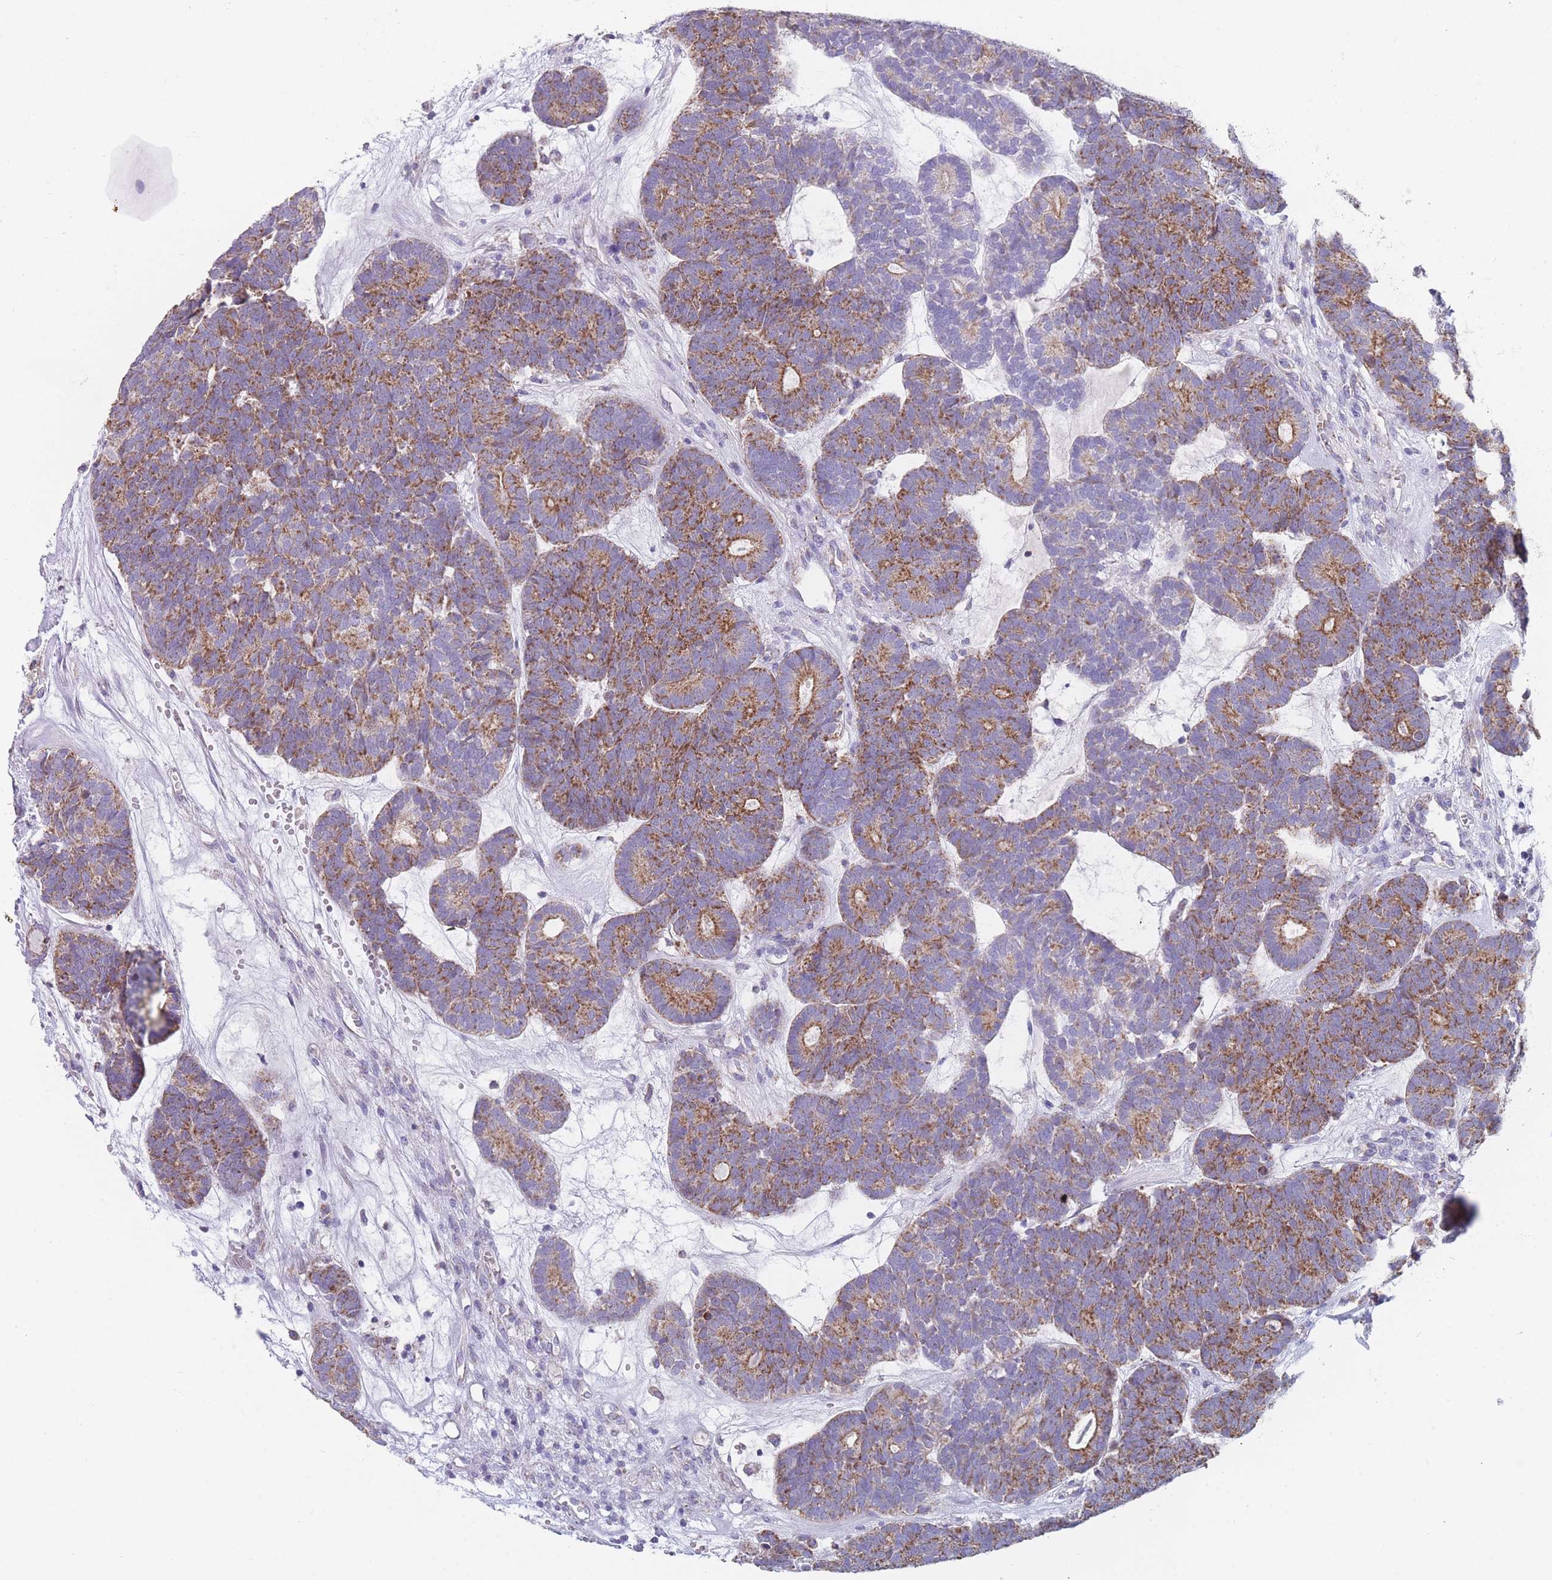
{"staining": {"intensity": "moderate", "quantity": ">75%", "location": "cytoplasmic/membranous"}, "tissue": "head and neck cancer", "cell_type": "Tumor cells", "image_type": "cancer", "snomed": [{"axis": "morphology", "description": "Adenocarcinoma, NOS"}, {"axis": "topography", "description": "Head-Neck"}], "caption": "Immunohistochemical staining of human head and neck adenocarcinoma shows medium levels of moderate cytoplasmic/membranous protein positivity in about >75% of tumor cells.", "gene": "MRPS14", "patient": {"sex": "female", "age": 81}}